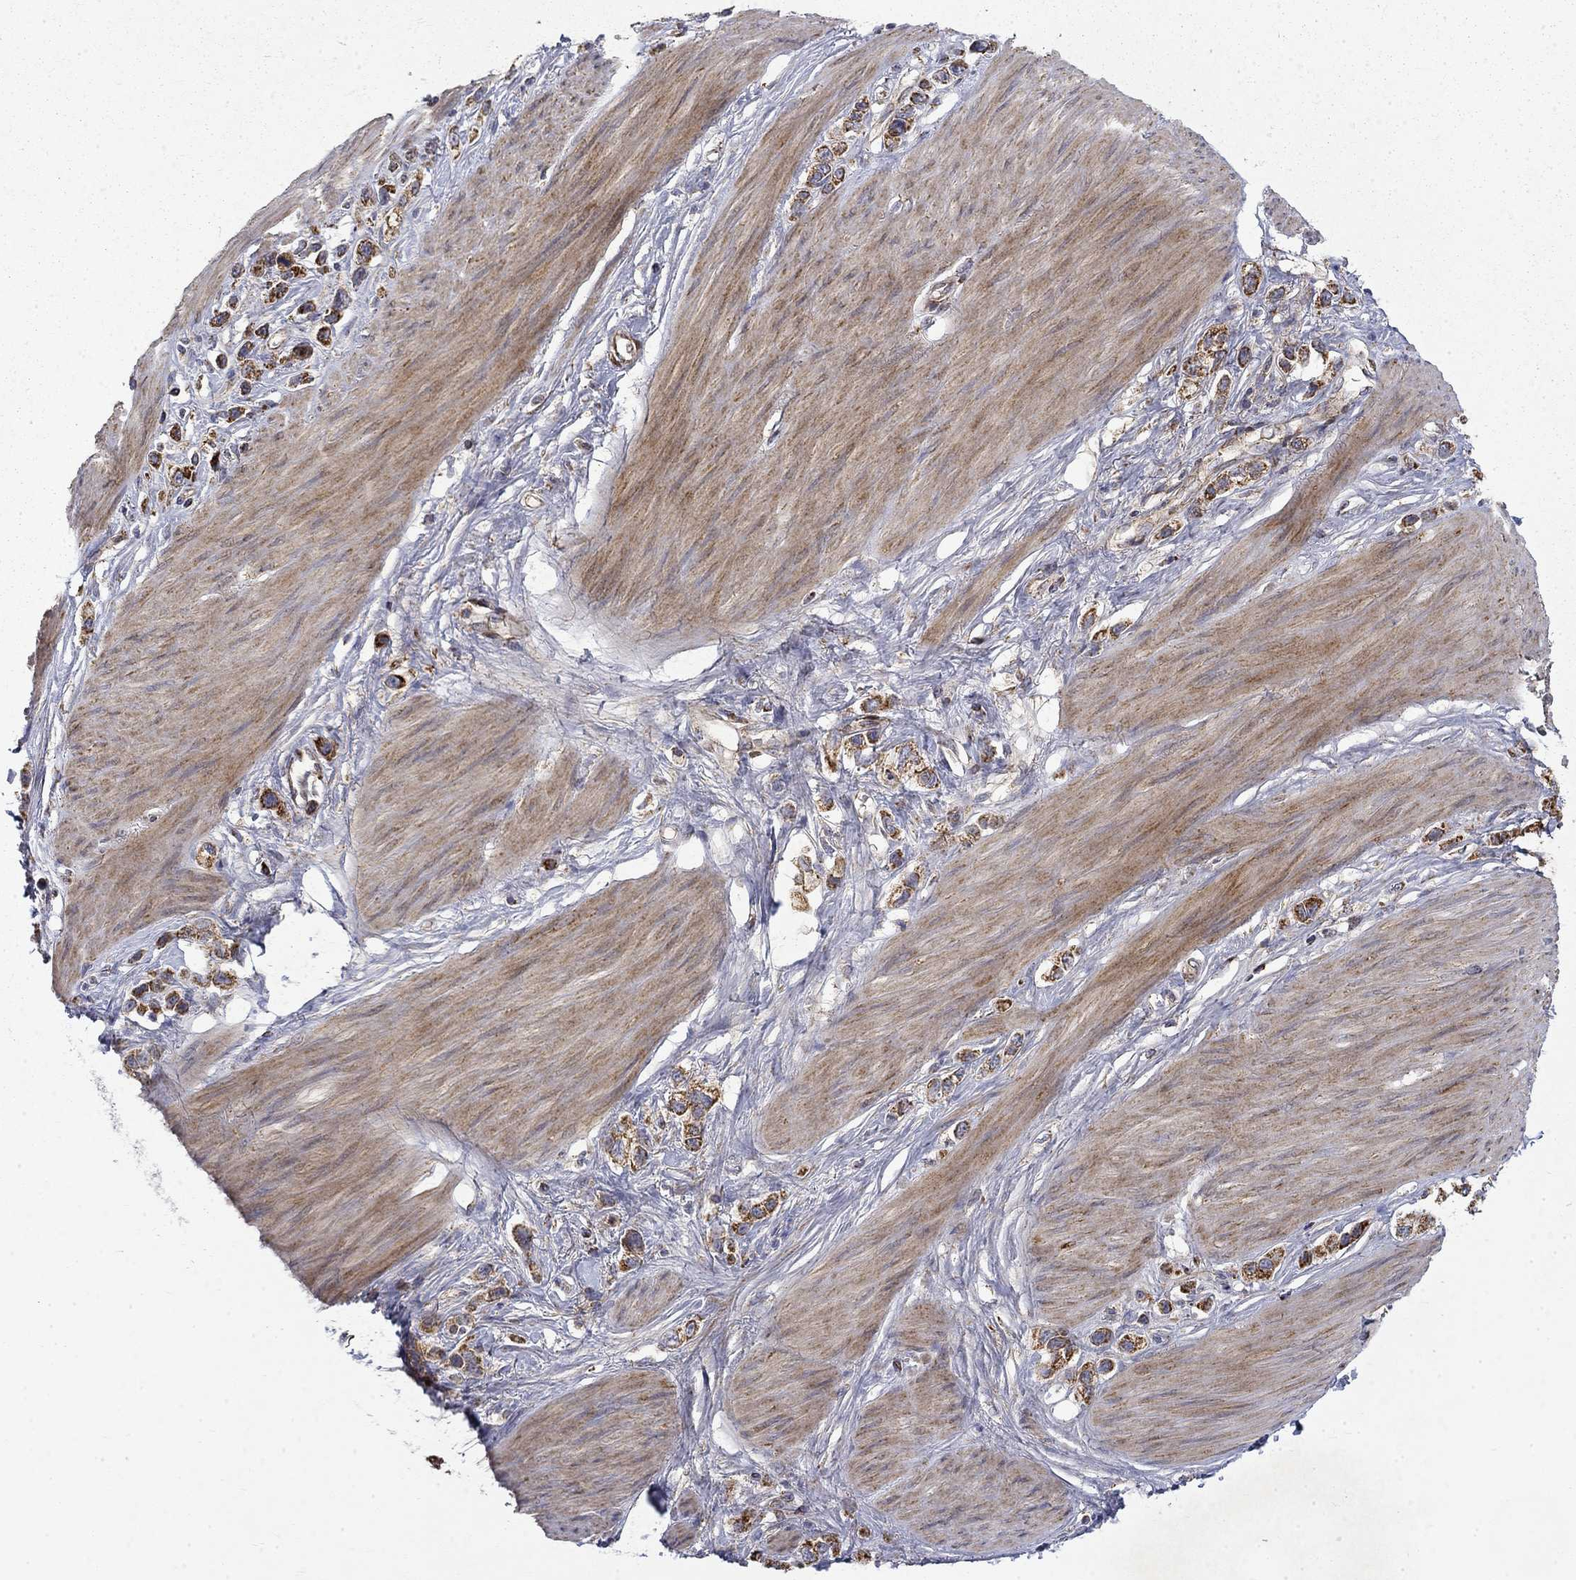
{"staining": {"intensity": "strong", "quantity": "25%-75%", "location": "cytoplasmic/membranous"}, "tissue": "stomach cancer", "cell_type": "Tumor cells", "image_type": "cancer", "snomed": [{"axis": "morphology", "description": "Normal tissue, NOS"}, {"axis": "morphology", "description": "Adenocarcinoma, NOS"}, {"axis": "morphology", "description": "Adenocarcinoma, High grade"}, {"axis": "topography", "description": "Stomach, upper"}, {"axis": "topography", "description": "Stomach"}], "caption": "Protein positivity by immunohistochemistry (IHC) shows strong cytoplasmic/membranous expression in approximately 25%-75% of tumor cells in high-grade adenocarcinoma (stomach).", "gene": "PCBP3", "patient": {"sex": "female", "age": 65}}